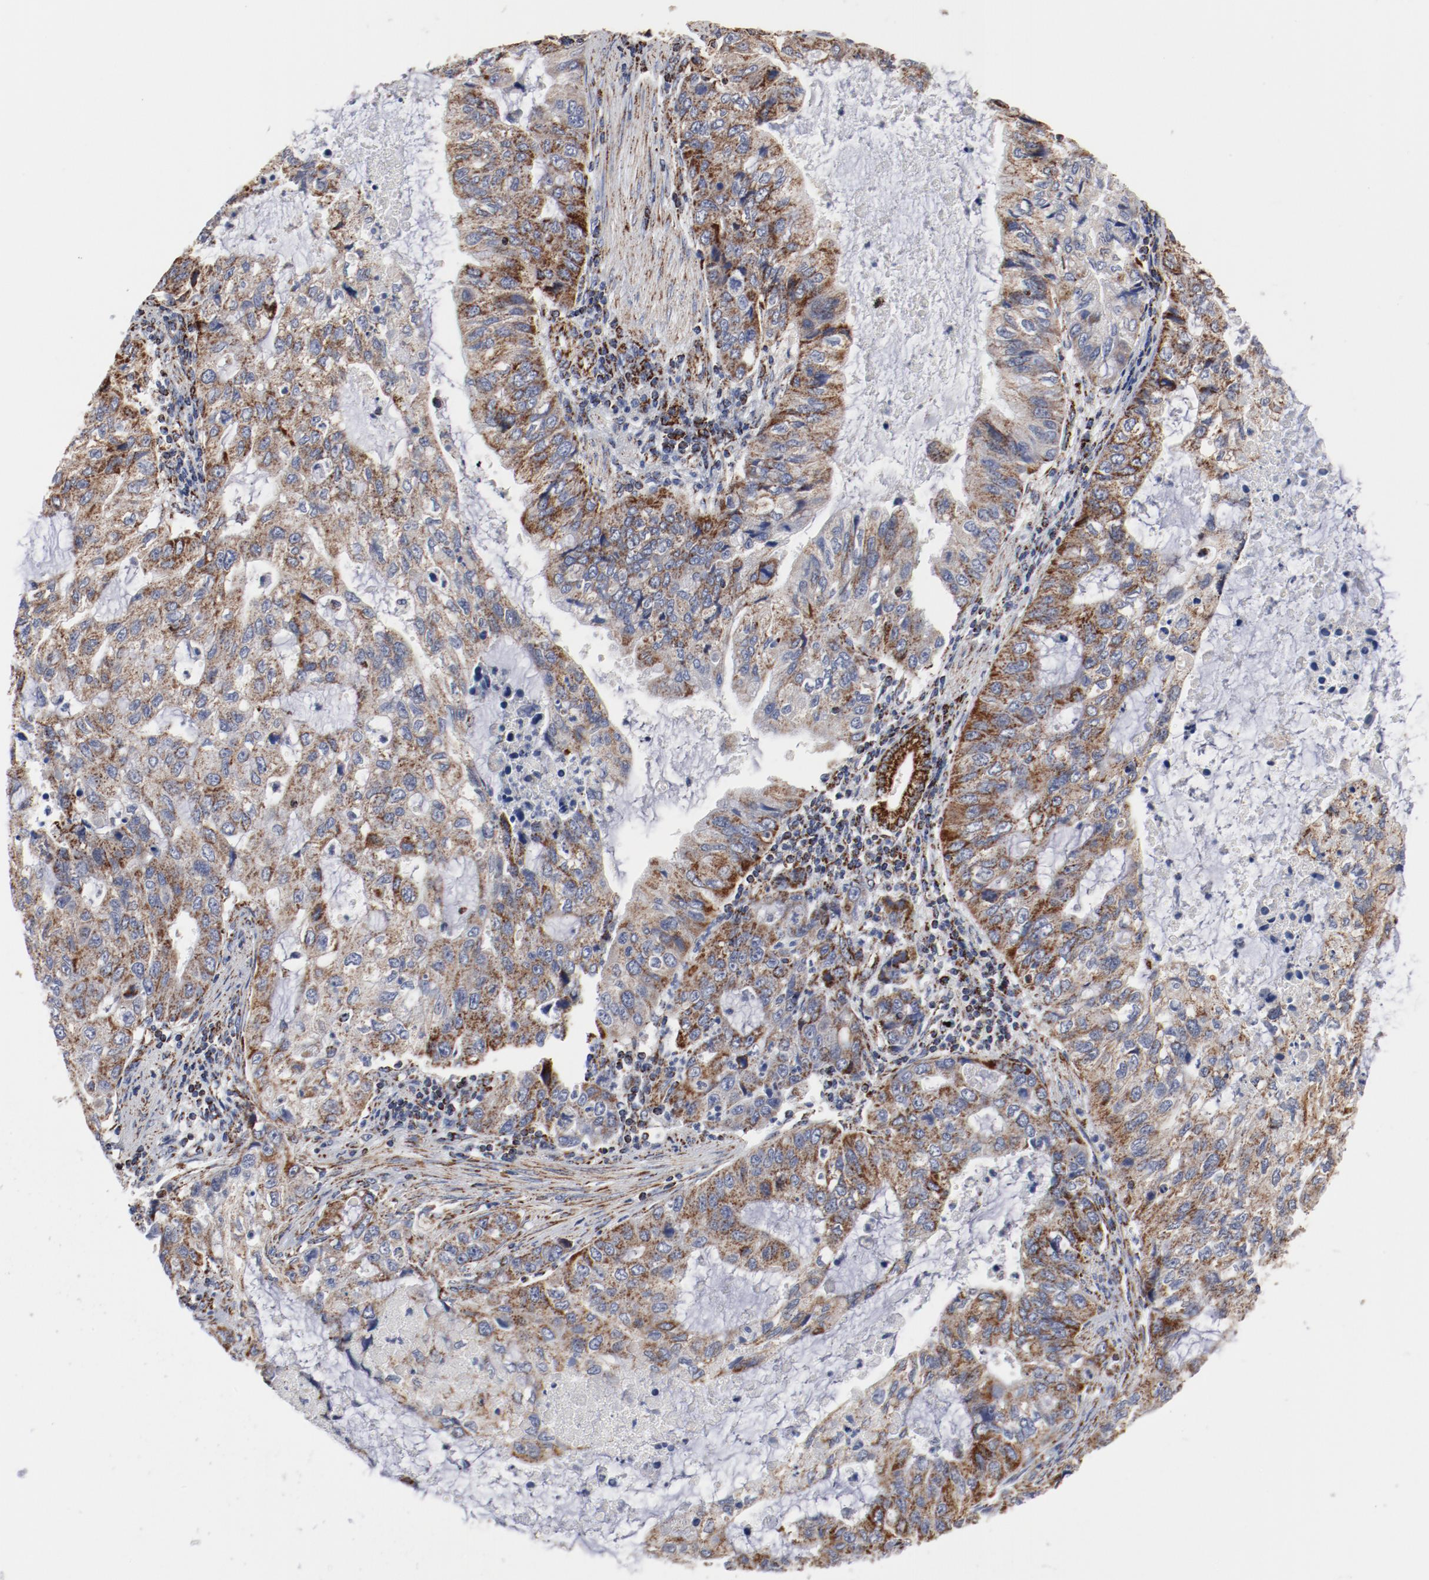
{"staining": {"intensity": "moderate", "quantity": ">75%", "location": "cytoplasmic/membranous"}, "tissue": "stomach cancer", "cell_type": "Tumor cells", "image_type": "cancer", "snomed": [{"axis": "morphology", "description": "Adenocarcinoma, NOS"}, {"axis": "topography", "description": "Stomach, upper"}], "caption": "Immunohistochemistry (DAB) staining of human stomach cancer (adenocarcinoma) demonstrates moderate cytoplasmic/membranous protein staining in about >75% of tumor cells.", "gene": "NDUFV2", "patient": {"sex": "female", "age": 52}}